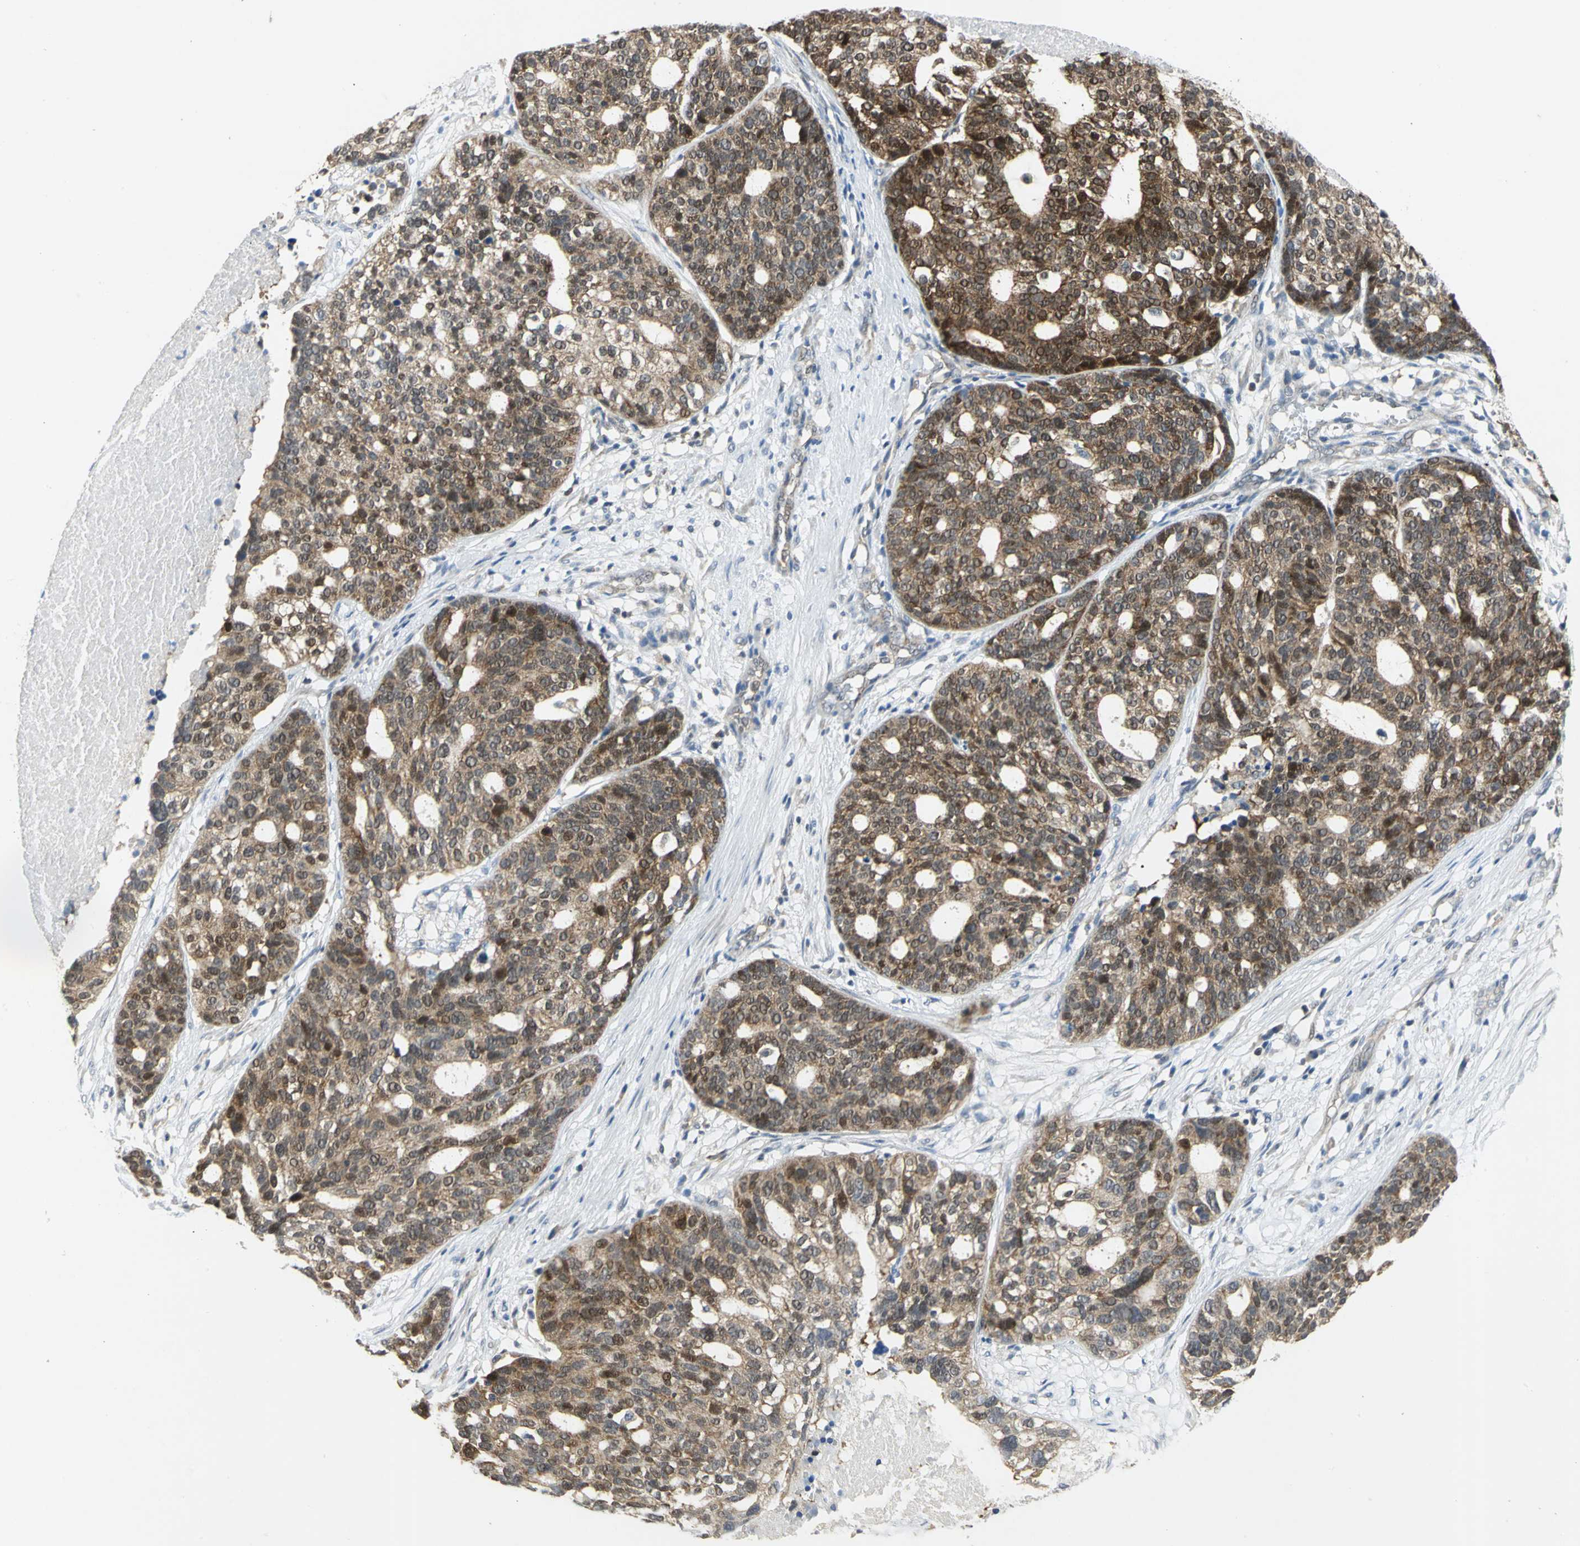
{"staining": {"intensity": "strong", "quantity": ">75%", "location": "nuclear"}, "tissue": "ovarian cancer", "cell_type": "Tumor cells", "image_type": "cancer", "snomed": [{"axis": "morphology", "description": "Cystadenocarcinoma, serous, NOS"}, {"axis": "topography", "description": "Ovary"}], "caption": "Human serous cystadenocarcinoma (ovarian) stained for a protein (brown) exhibits strong nuclear positive expression in about >75% of tumor cells.", "gene": "PPIA", "patient": {"sex": "female", "age": 59}}